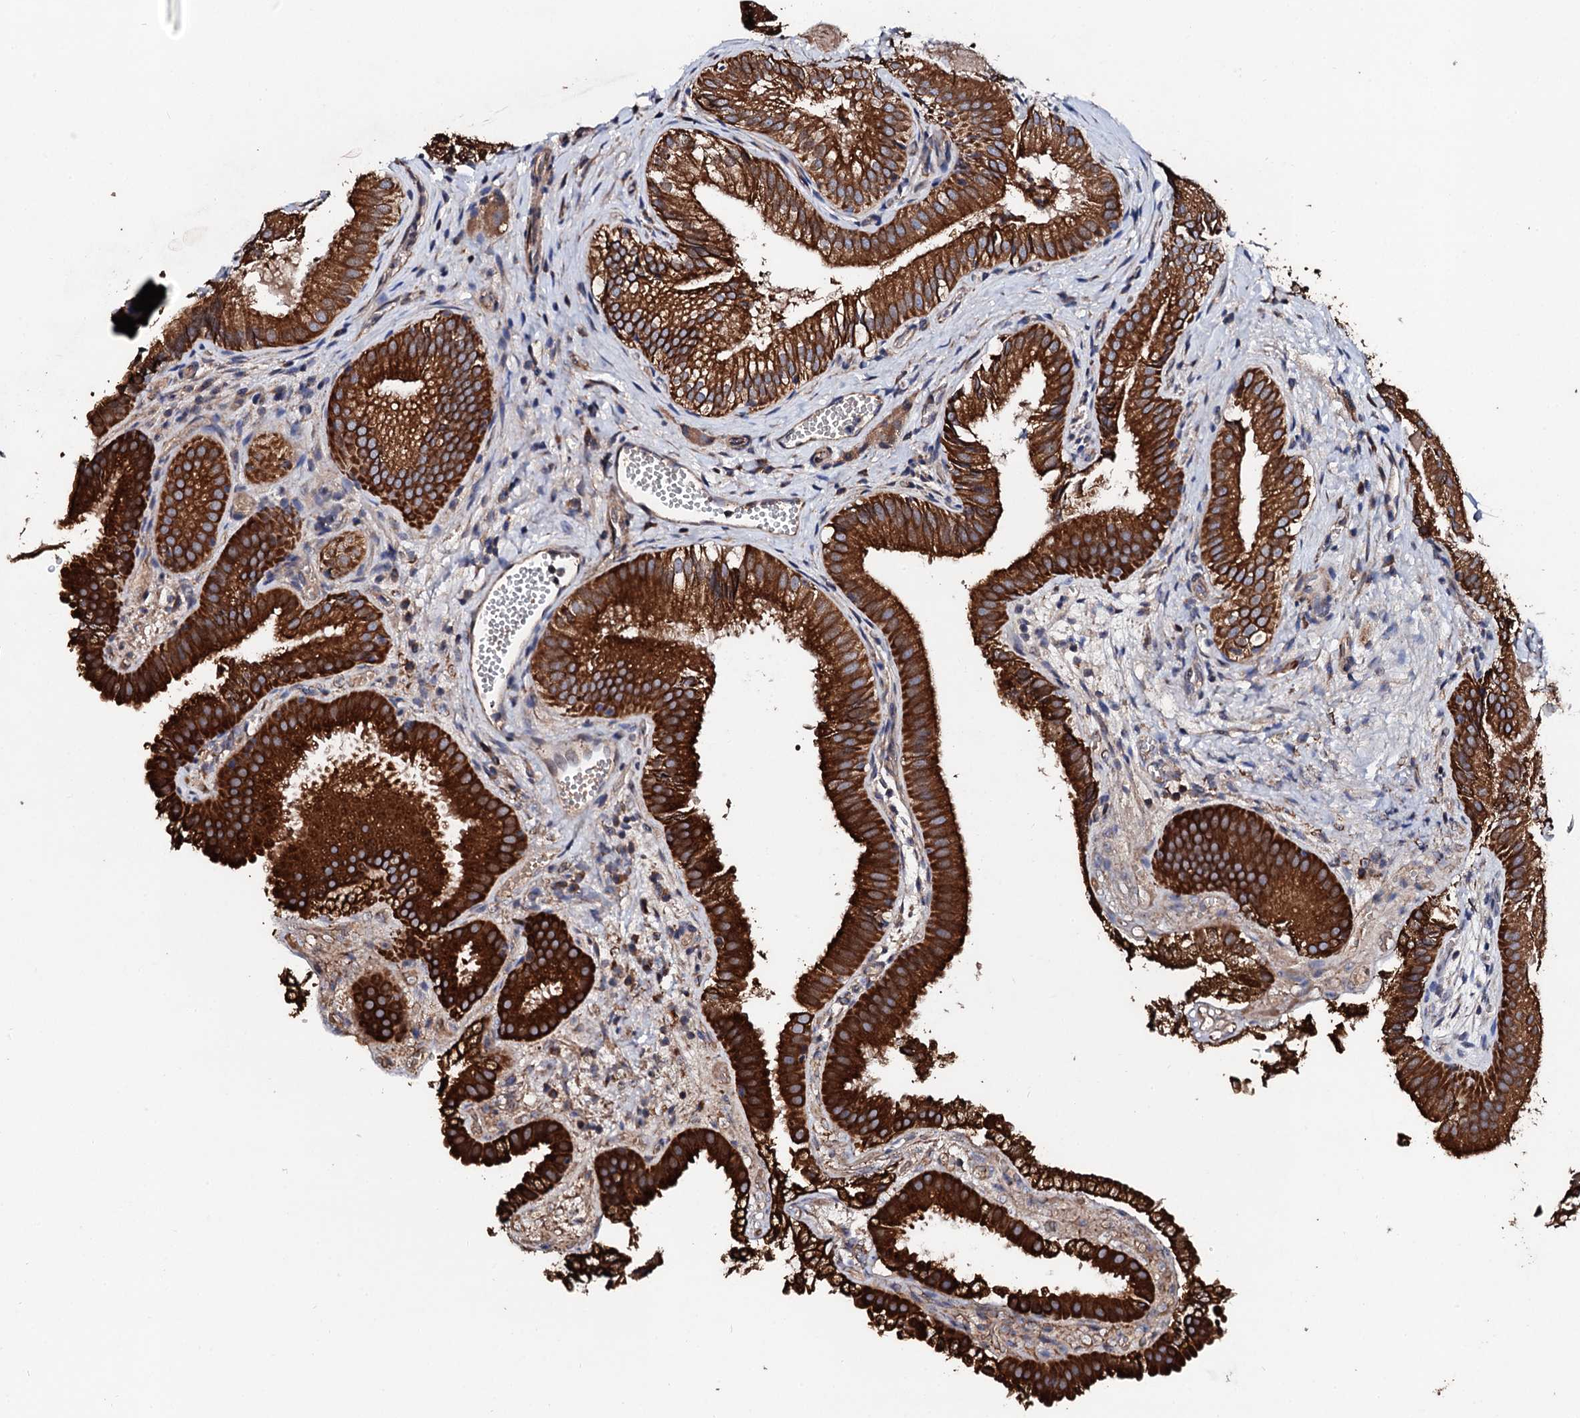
{"staining": {"intensity": "strong", "quantity": ">75%", "location": "cytoplasmic/membranous"}, "tissue": "gallbladder", "cell_type": "Glandular cells", "image_type": "normal", "snomed": [{"axis": "morphology", "description": "Normal tissue, NOS"}, {"axis": "topography", "description": "Gallbladder"}], "caption": "Protein staining by immunohistochemistry displays strong cytoplasmic/membranous positivity in approximately >75% of glandular cells in benign gallbladder. (DAB = brown stain, brightfield microscopy at high magnification).", "gene": "CKAP5", "patient": {"sex": "female", "age": 30}}